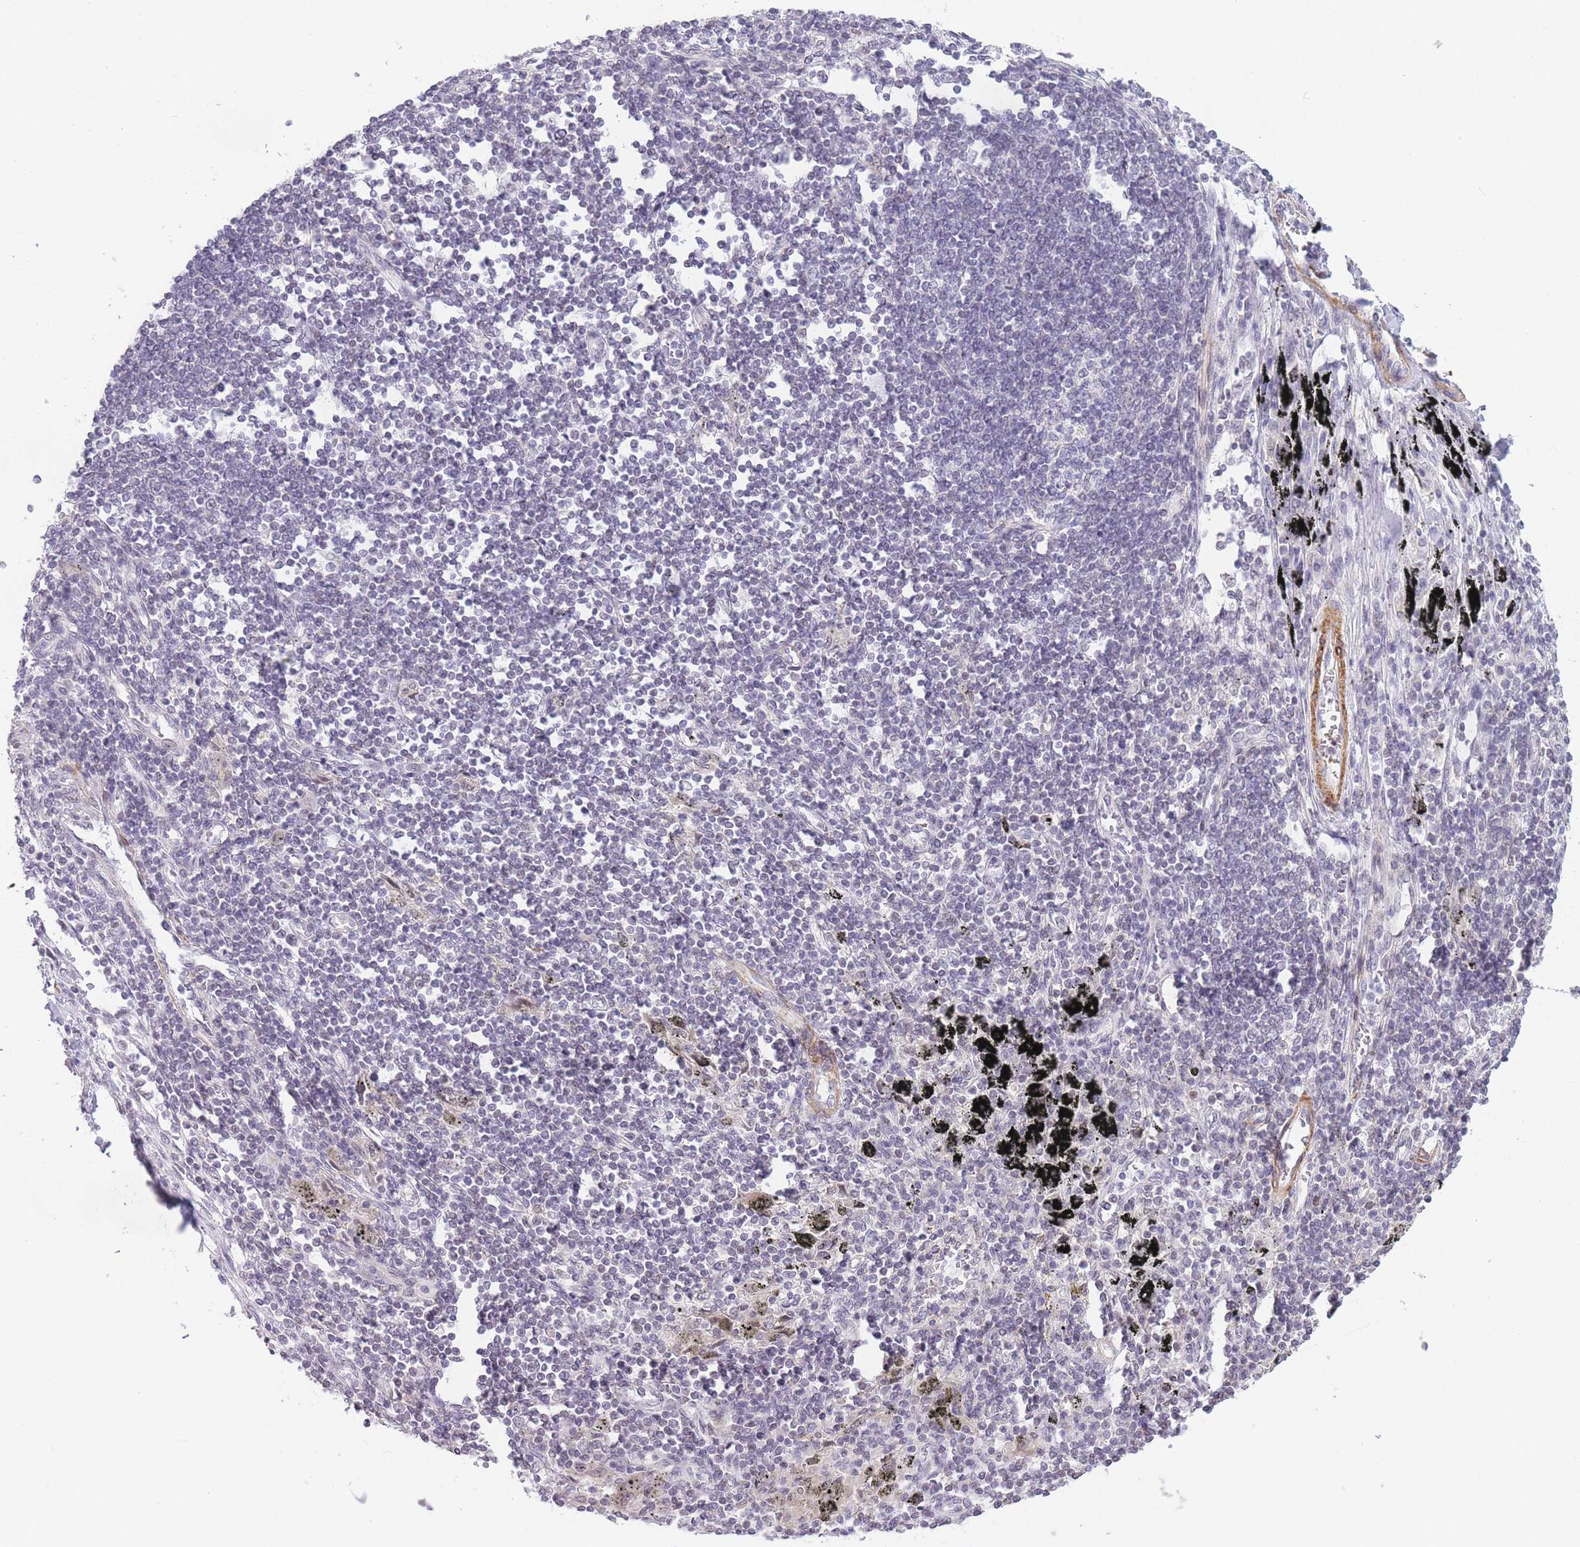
{"staining": {"intensity": "negative", "quantity": "none", "location": "none"}, "tissue": "lung cancer", "cell_type": "Tumor cells", "image_type": "cancer", "snomed": [{"axis": "morphology", "description": "Adenocarcinoma, NOS"}, {"axis": "topography", "description": "Lung"}], "caption": "Immunohistochemical staining of human lung cancer (adenocarcinoma) exhibits no significant expression in tumor cells. (Brightfield microscopy of DAB immunohistochemistry at high magnification).", "gene": "SIN3B", "patient": {"sex": "female", "age": 54}}